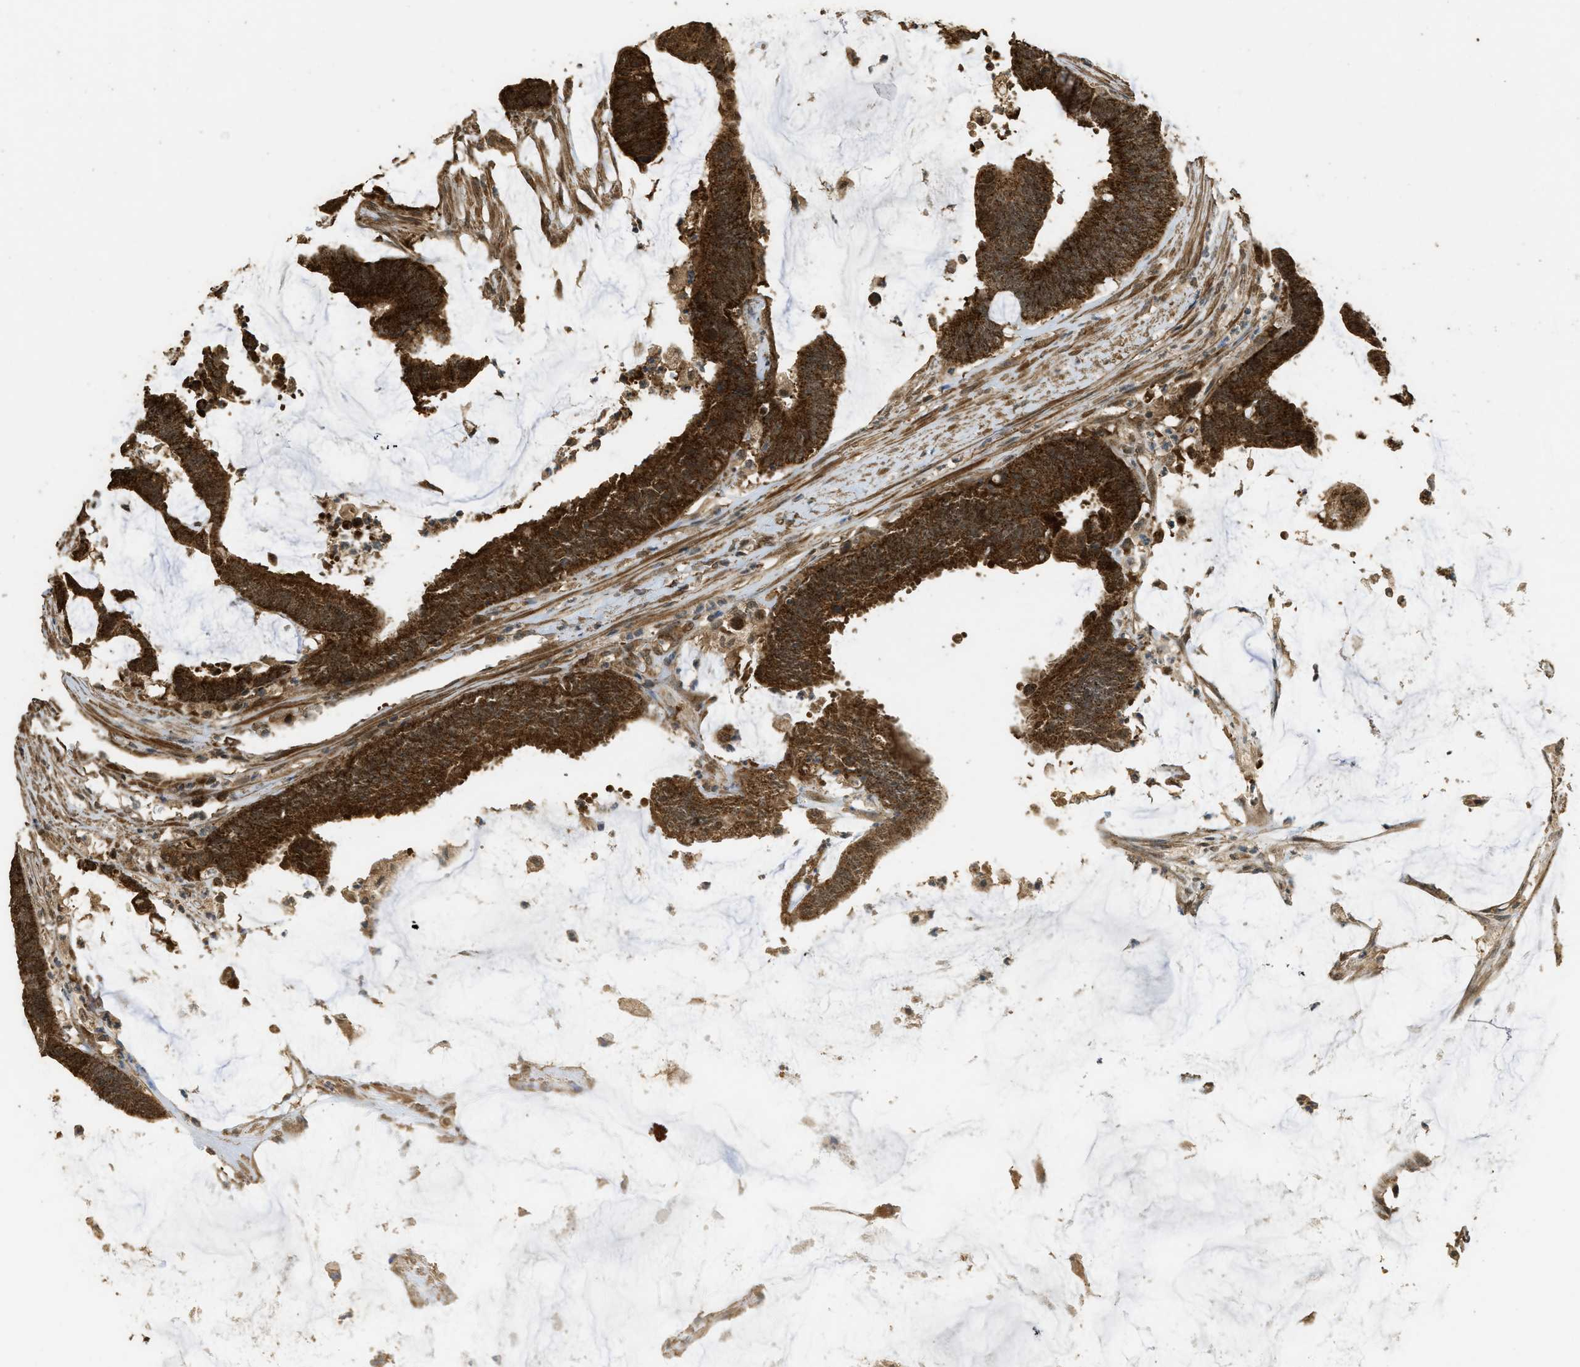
{"staining": {"intensity": "strong", "quantity": ">75%", "location": "cytoplasmic/membranous"}, "tissue": "colorectal cancer", "cell_type": "Tumor cells", "image_type": "cancer", "snomed": [{"axis": "morphology", "description": "Adenocarcinoma, NOS"}, {"axis": "topography", "description": "Rectum"}], "caption": "This photomicrograph exhibits immunohistochemistry (IHC) staining of colorectal cancer (adenocarcinoma), with high strong cytoplasmic/membranous staining in approximately >75% of tumor cells.", "gene": "CTPS1", "patient": {"sex": "female", "age": 66}}